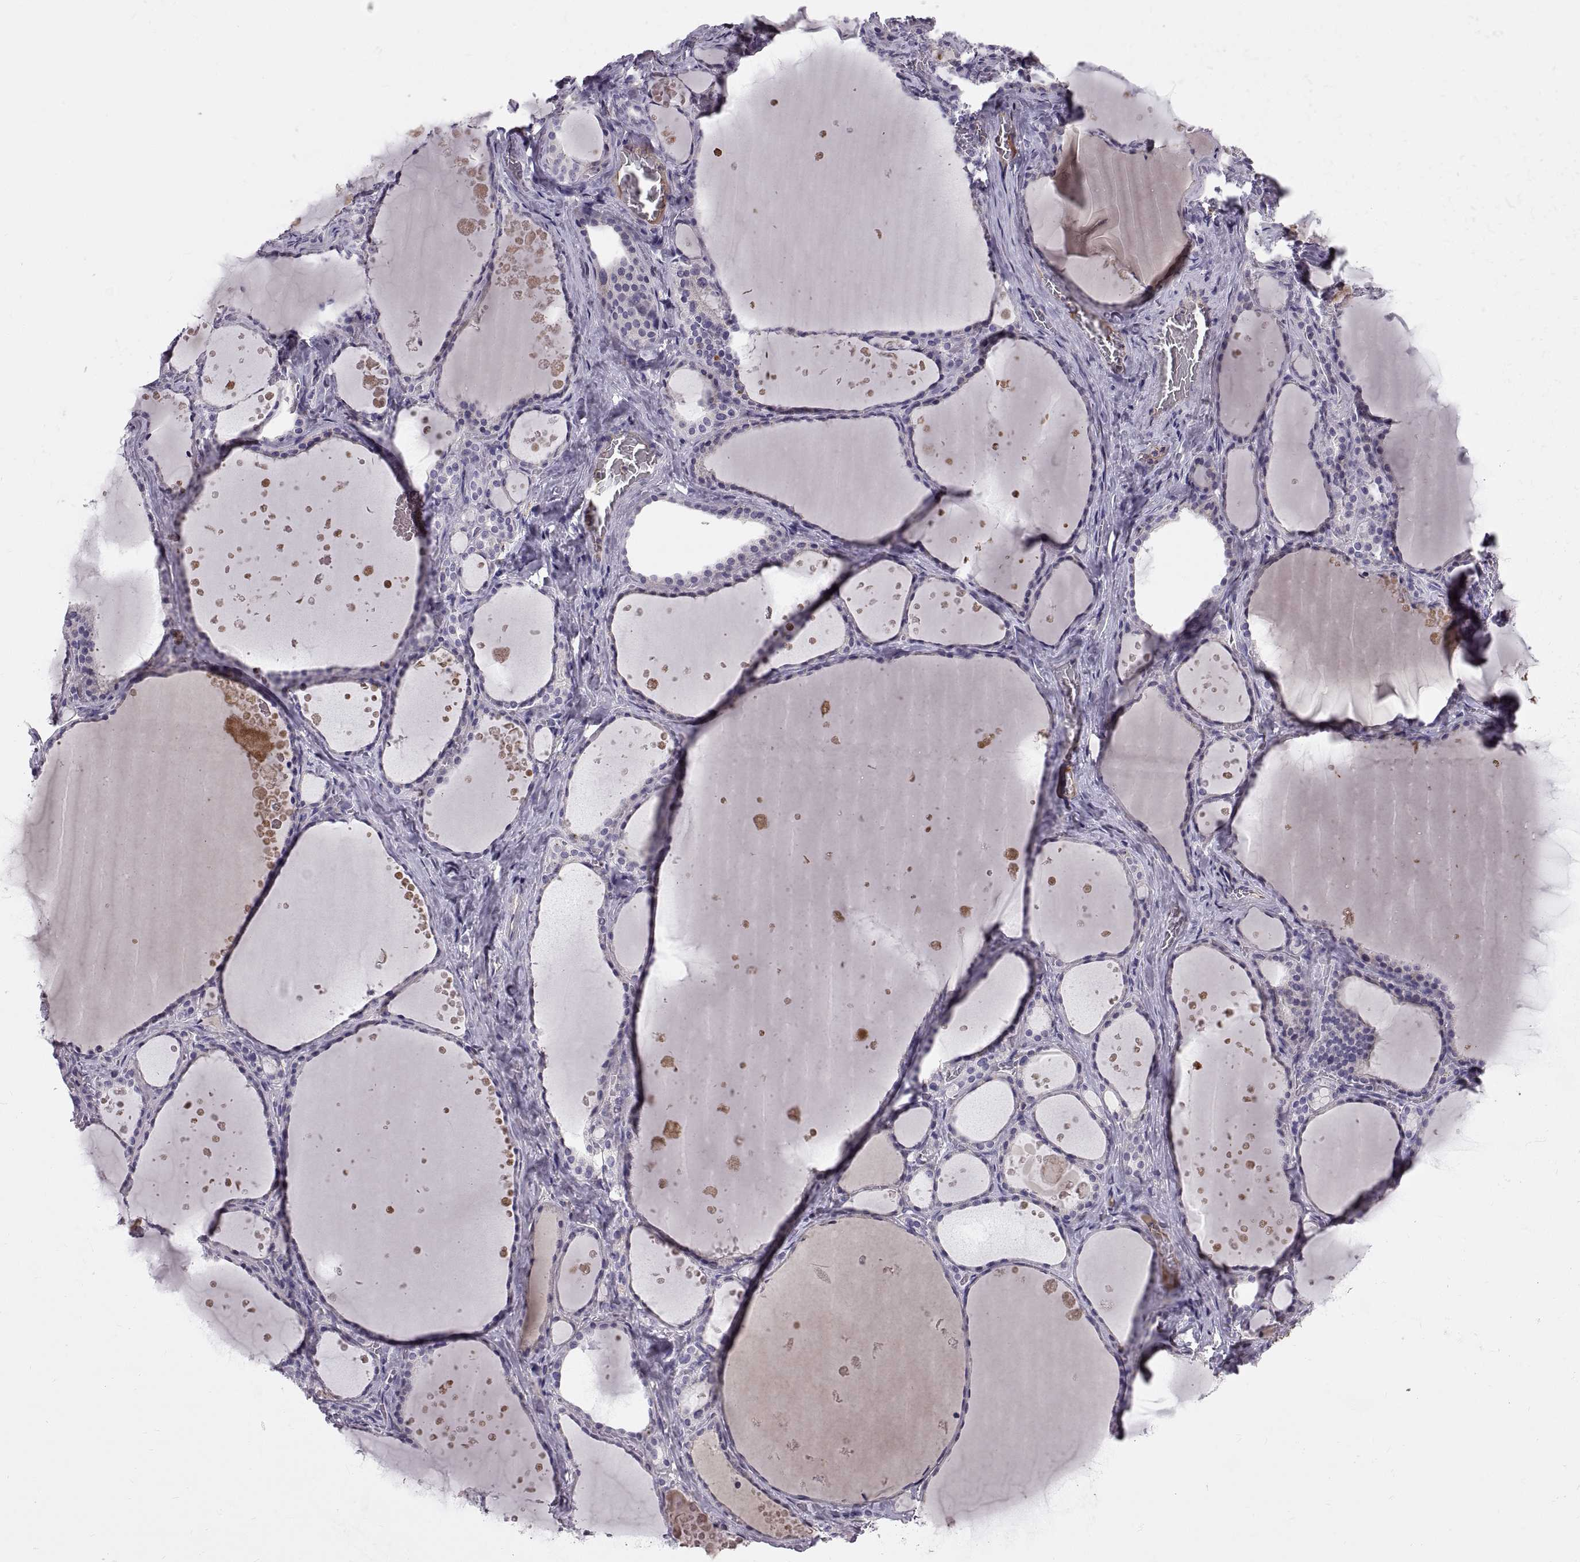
{"staining": {"intensity": "negative", "quantity": "none", "location": "none"}, "tissue": "thyroid gland", "cell_type": "Glandular cells", "image_type": "normal", "snomed": [{"axis": "morphology", "description": "Normal tissue, NOS"}, {"axis": "topography", "description": "Thyroid gland"}], "caption": "Immunohistochemistry image of normal thyroid gland: thyroid gland stained with DAB displays no significant protein staining in glandular cells. Brightfield microscopy of immunohistochemistry (IHC) stained with DAB (3,3'-diaminobenzidine) (brown) and hematoxylin (blue), captured at high magnification.", "gene": "ADAM32", "patient": {"sex": "male", "age": 63}}